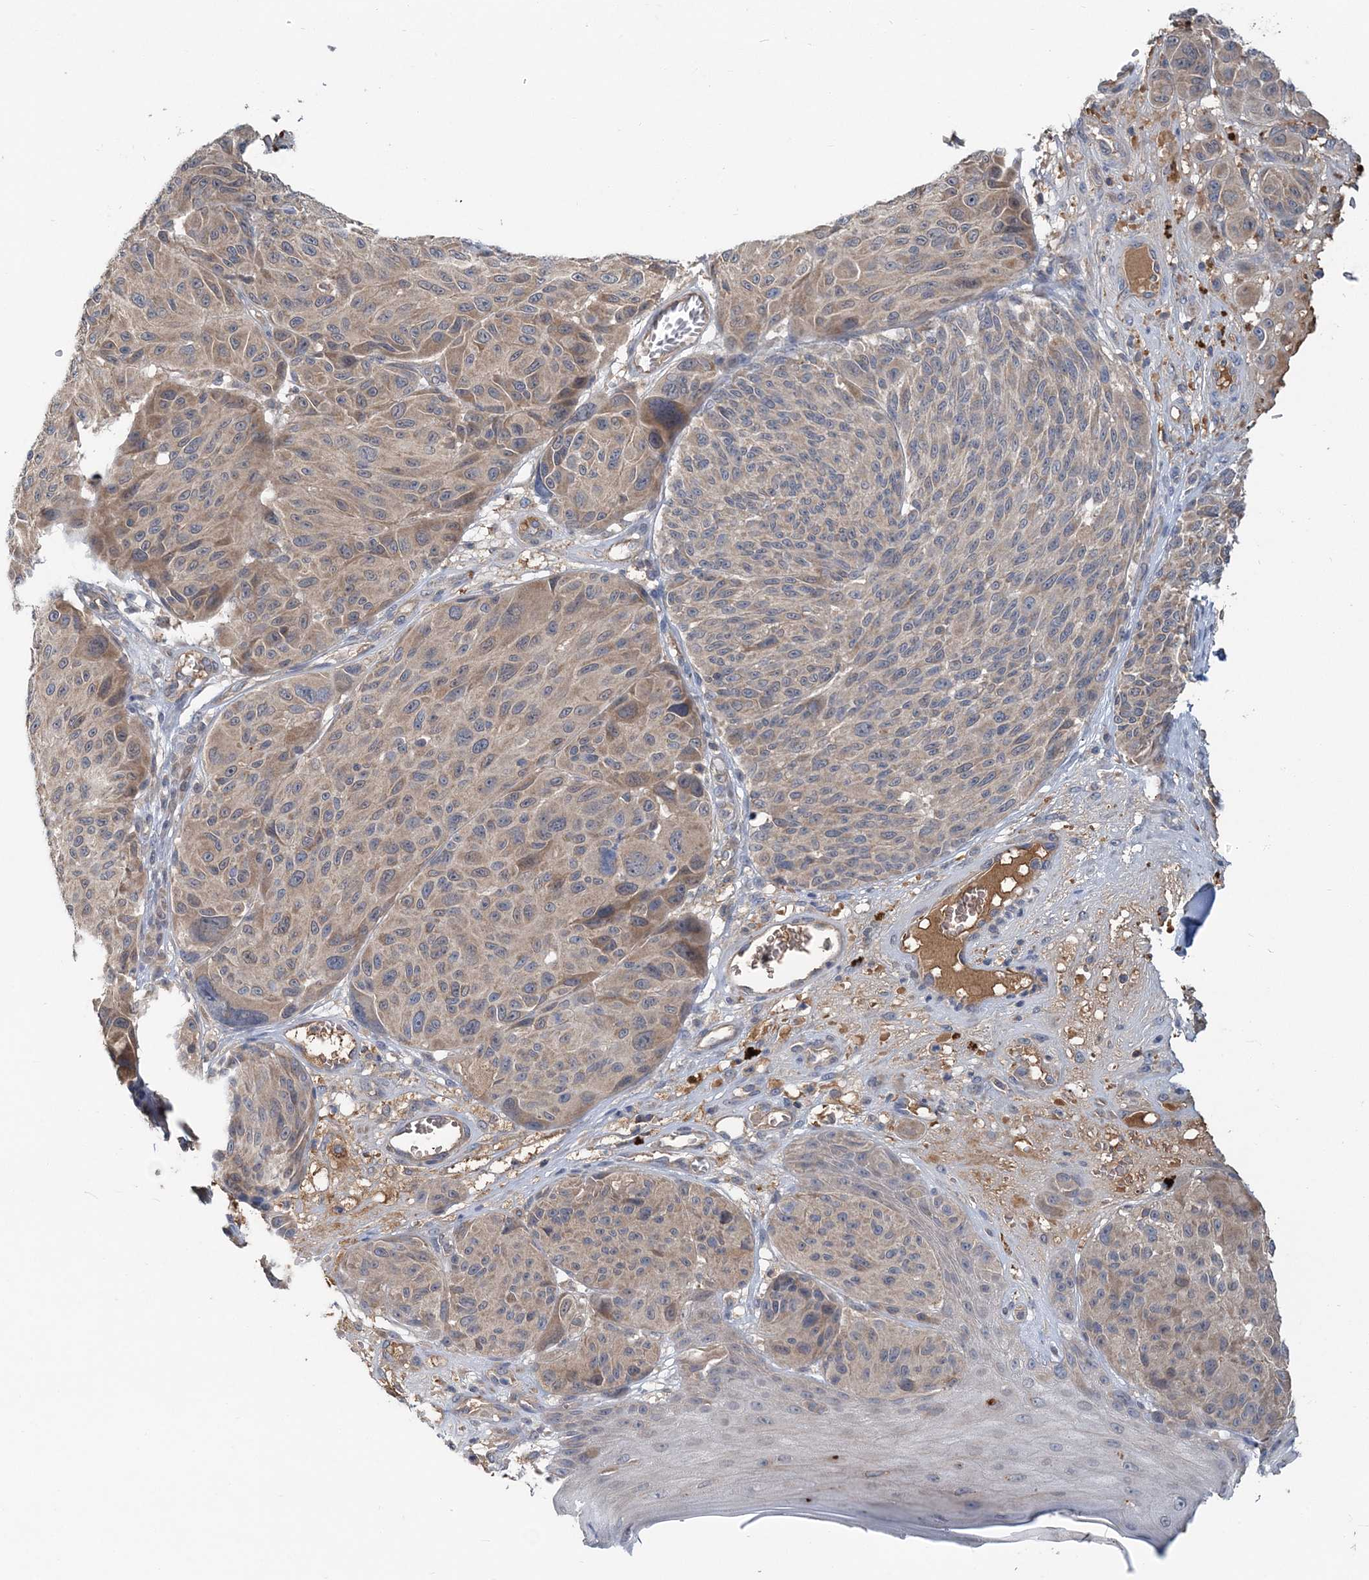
{"staining": {"intensity": "weak", "quantity": "<25%", "location": "cytoplasmic/membranous"}, "tissue": "melanoma", "cell_type": "Tumor cells", "image_type": "cancer", "snomed": [{"axis": "morphology", "description": "Malignant melanoma, NOS"}, {"axis": "topography", "description": "Skin"}], "caption": "Immunohistochemical staining of malignant melanoma demonstrates no significant positivity in tumor cells. (DAB (3,3'-diaminobenzidine) IHC visualized using brightfield microscopy, high magnification).", "gene": "RNF25", "patient": {"sex": "male", "age": 83}}